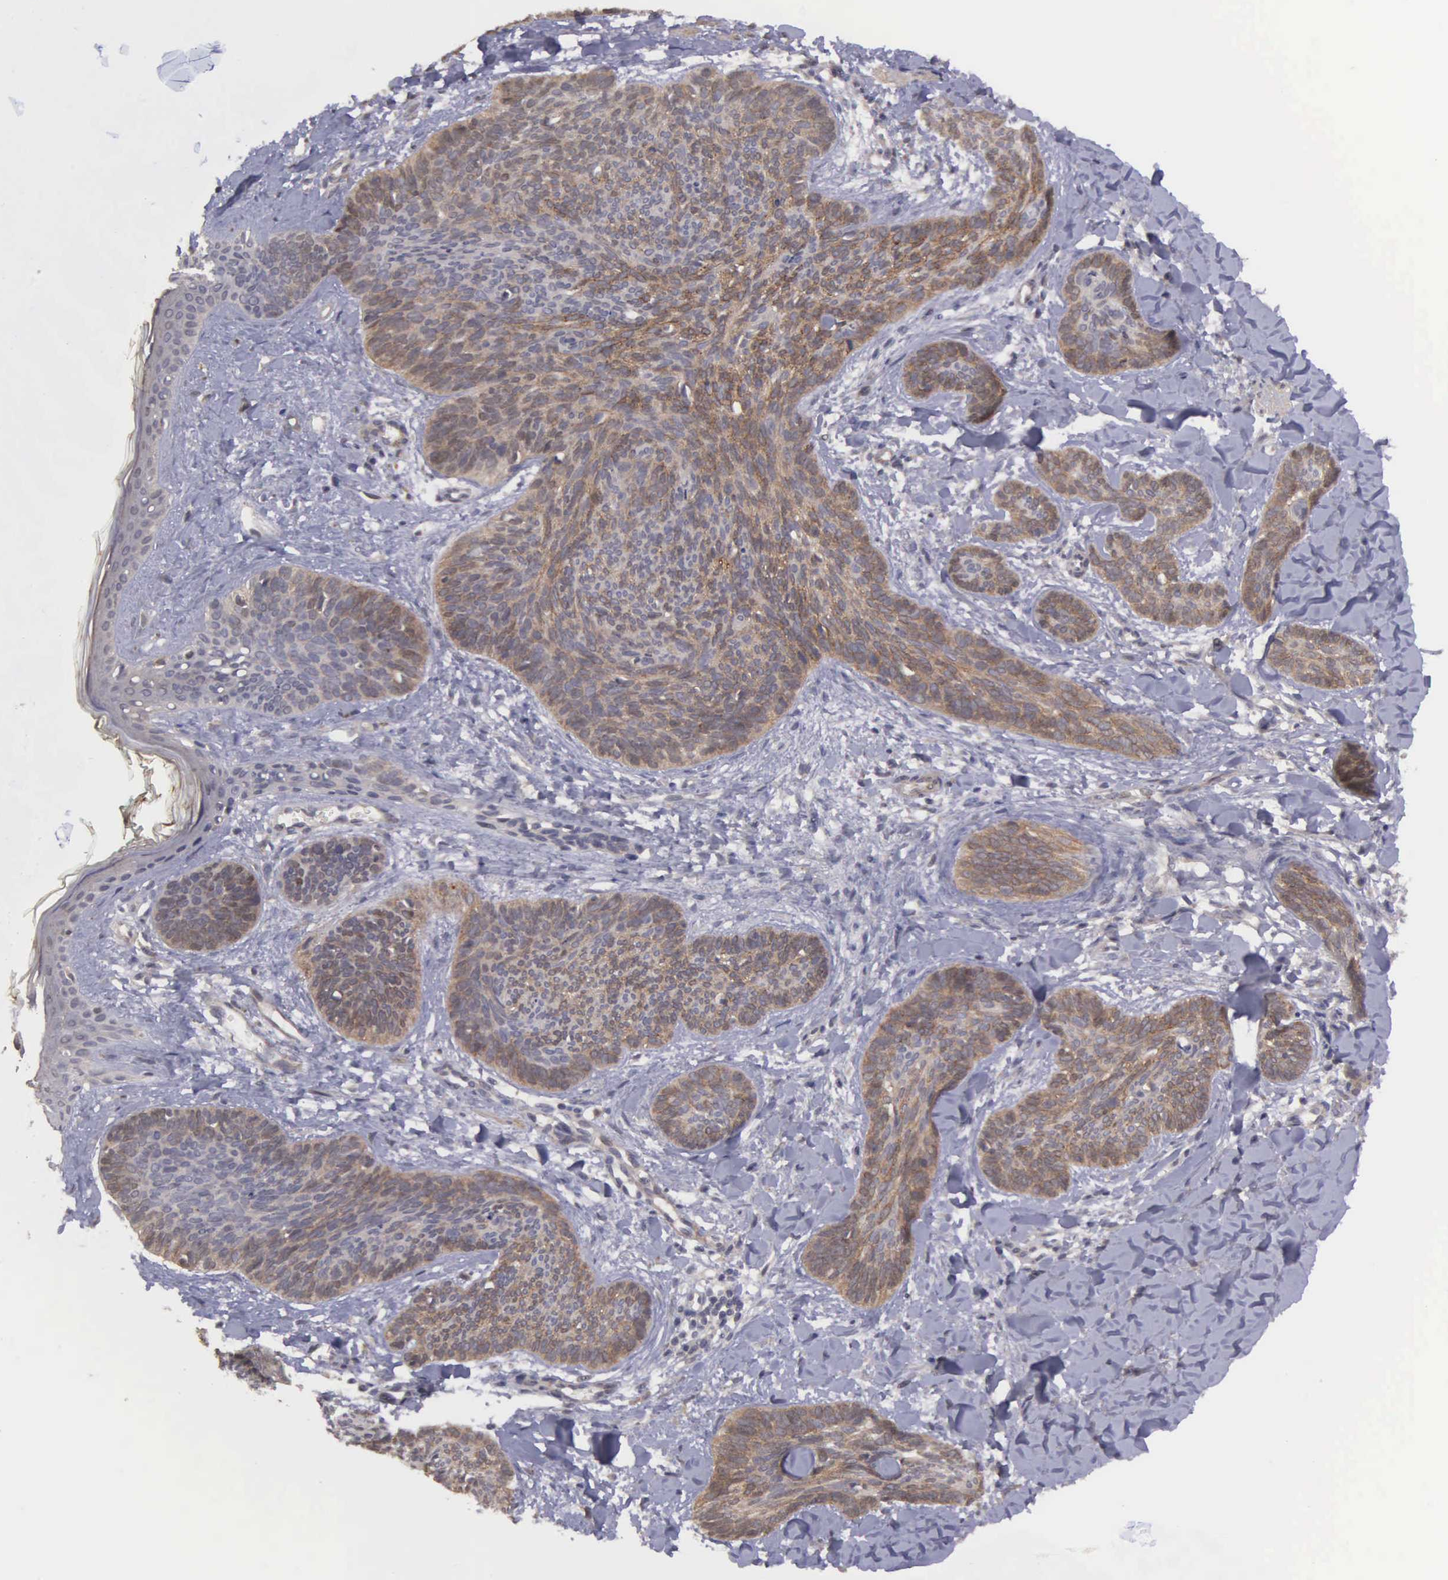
{"staining": {"intensity": "moderate", "quantity": ">75%", "location": "cytoplasmic/membranous"}, "tissue": "skin cancer", "cell_type": "Tumor cells", "image_type": "cancer", "snomed": [{"axis": "morphology", "description": "Basal cell carcinoma"}, {"axis": "topography", "description": "Skin"}], "caption": "The histopathology image shows a brown stain indicating the presence of a protein in the cytoplasmic/membranous of tumor cells in basal cell carcinoma (skin).", "gene": "RTL10", "patient": {"sex": "female", "age": 81}}